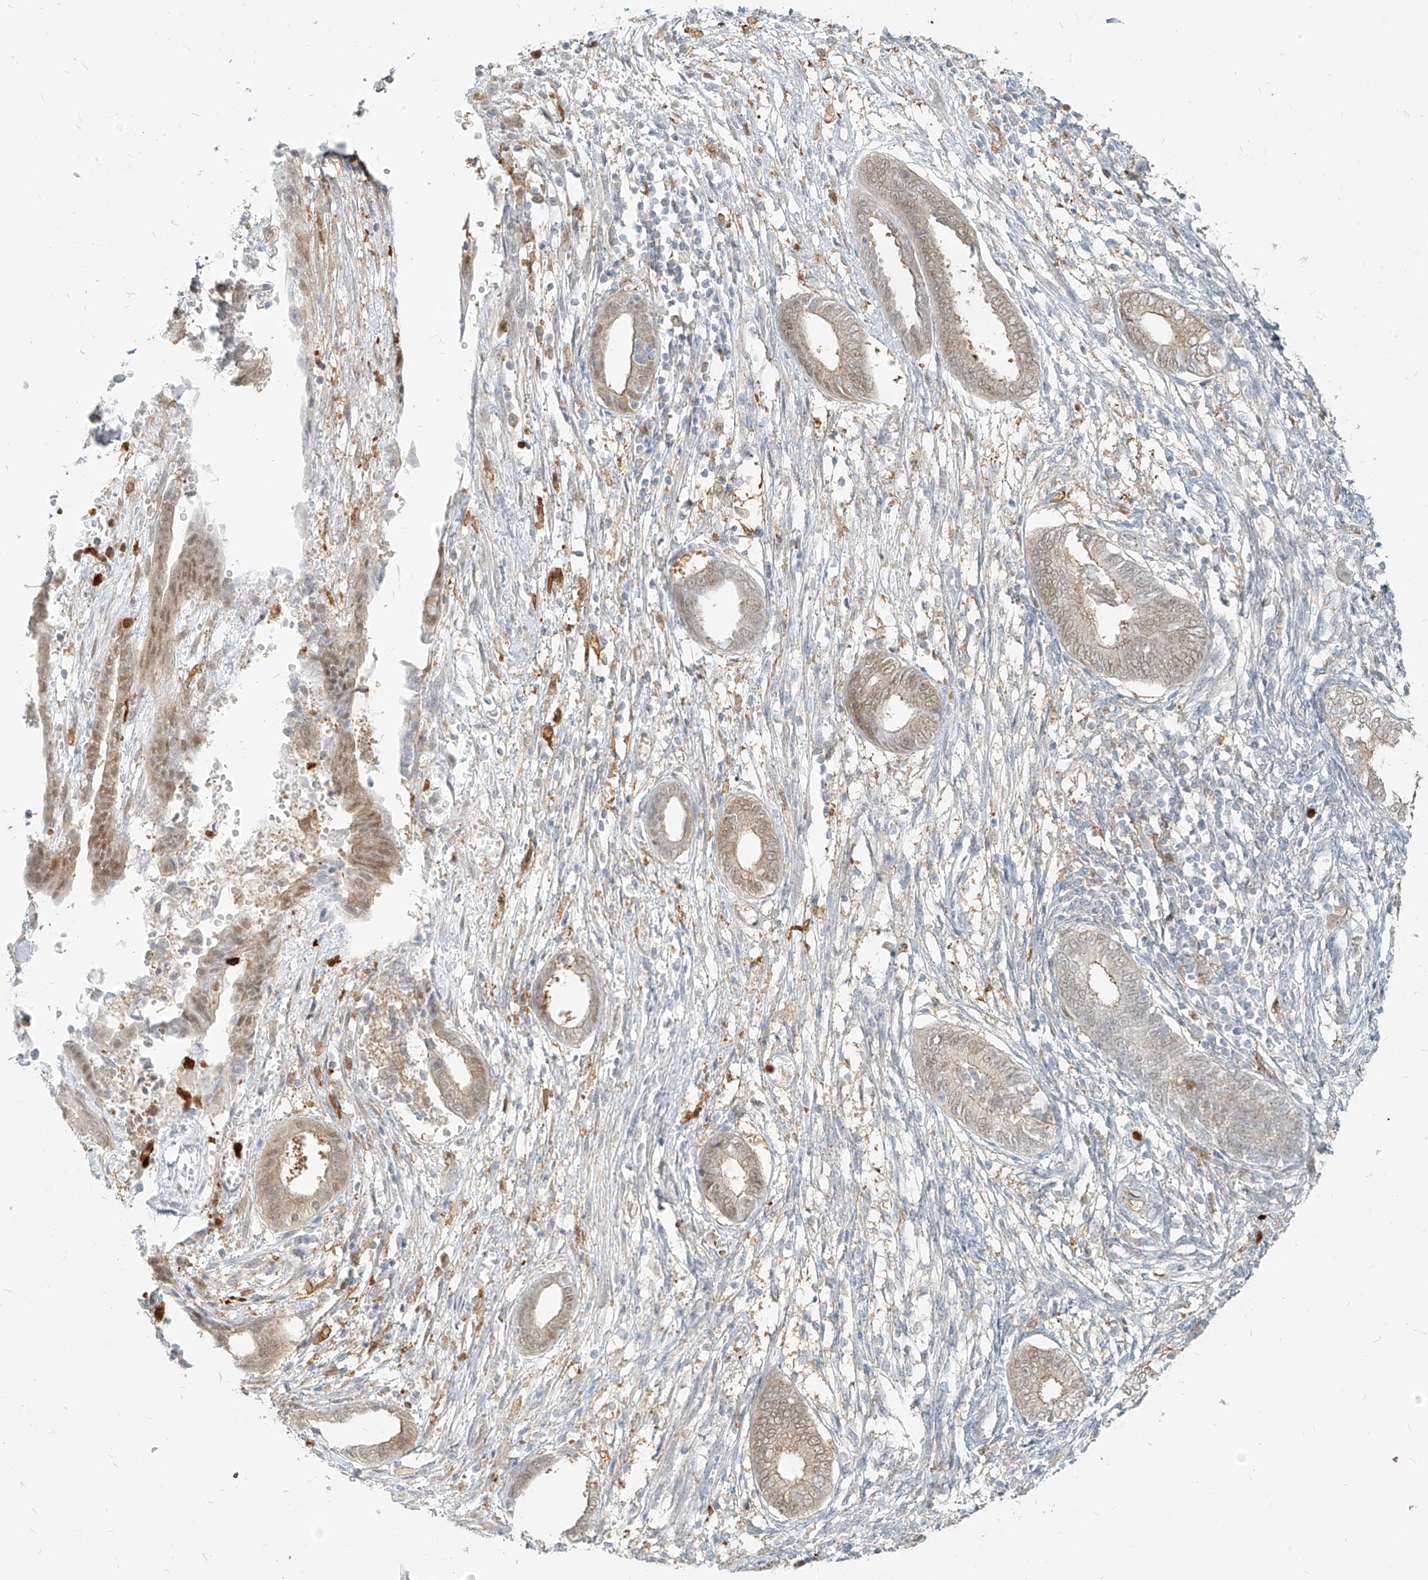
{"staining": {"intensity": "negative", "quantity": "none", "location": "none"}, "tissue": "endometrium", "cell_type": "Cells in endometrial stroma", "image_type": "normal", "snomed": [{"axis": "morphology", "description": "Normal tissue, NOS"}, {"axis": "topography", "description": "Endometrium"}], "caption": "The micrograph shows no staining of cells in endometrial stroma in unremarkable endometrium.", "gene": "PGD", "patient": {"sex": "female", "age": 56}}